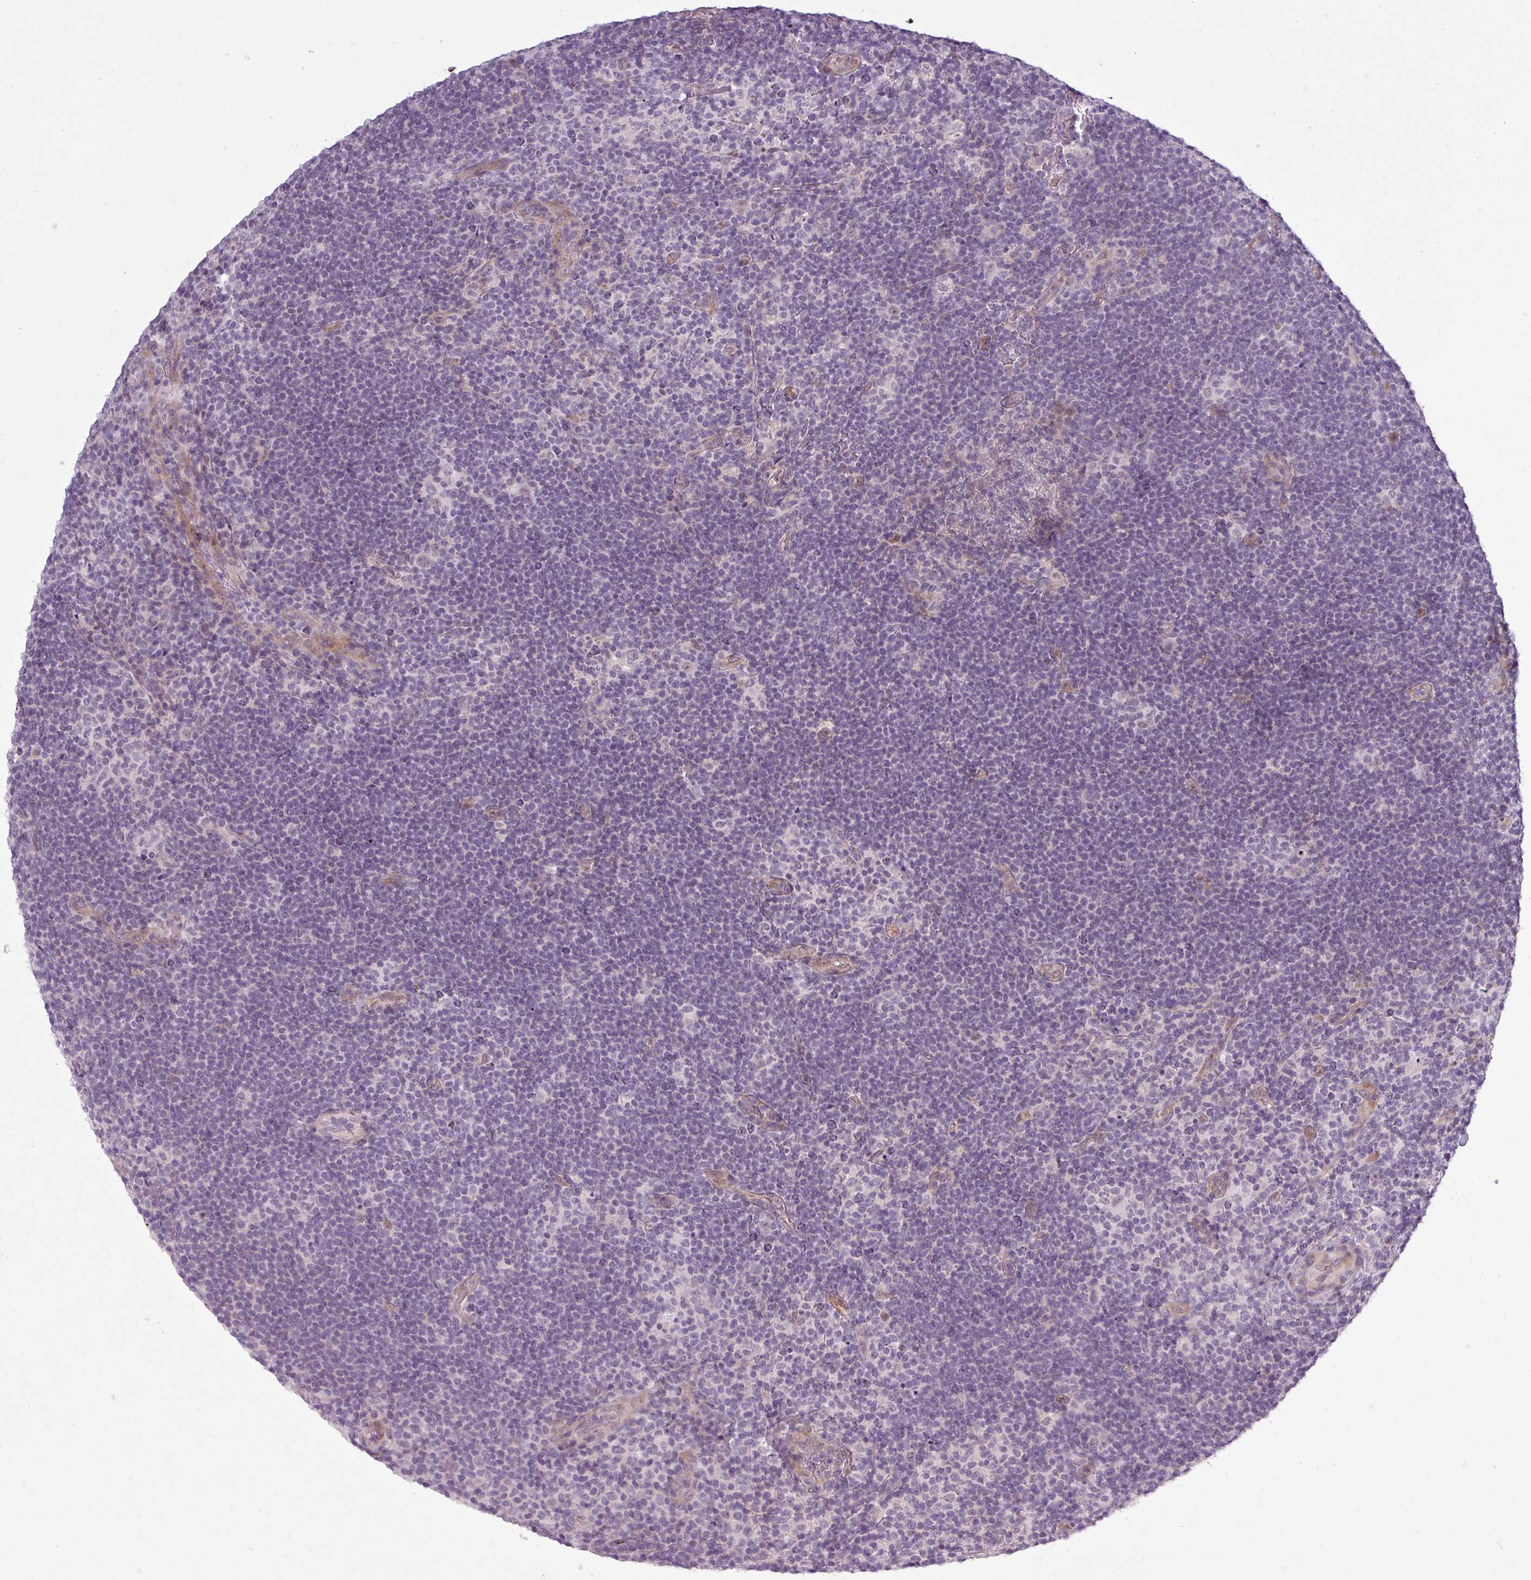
{"staining": {"intensity": "negative", "quantity": "none", "location": "none"}, "tissue": "lymphoma", "cell_type": "Tumor cells", "image_type": "cancer", "snomed": [{"axis": "morphology", "description": "Hodgkin's disease, NOS"}, {"axis": "topography", "description": "Lymph node"}], "caption": "Immunohistochemistry micrograph of neoplastic tissue: Hodgkin's disease stained with DAB (3,3'-diaminobenzidine) demonstrates no significant protein staining in tumor cells.", "gene": "GPT2", "patient": {"sex": "female", "age": 57}}